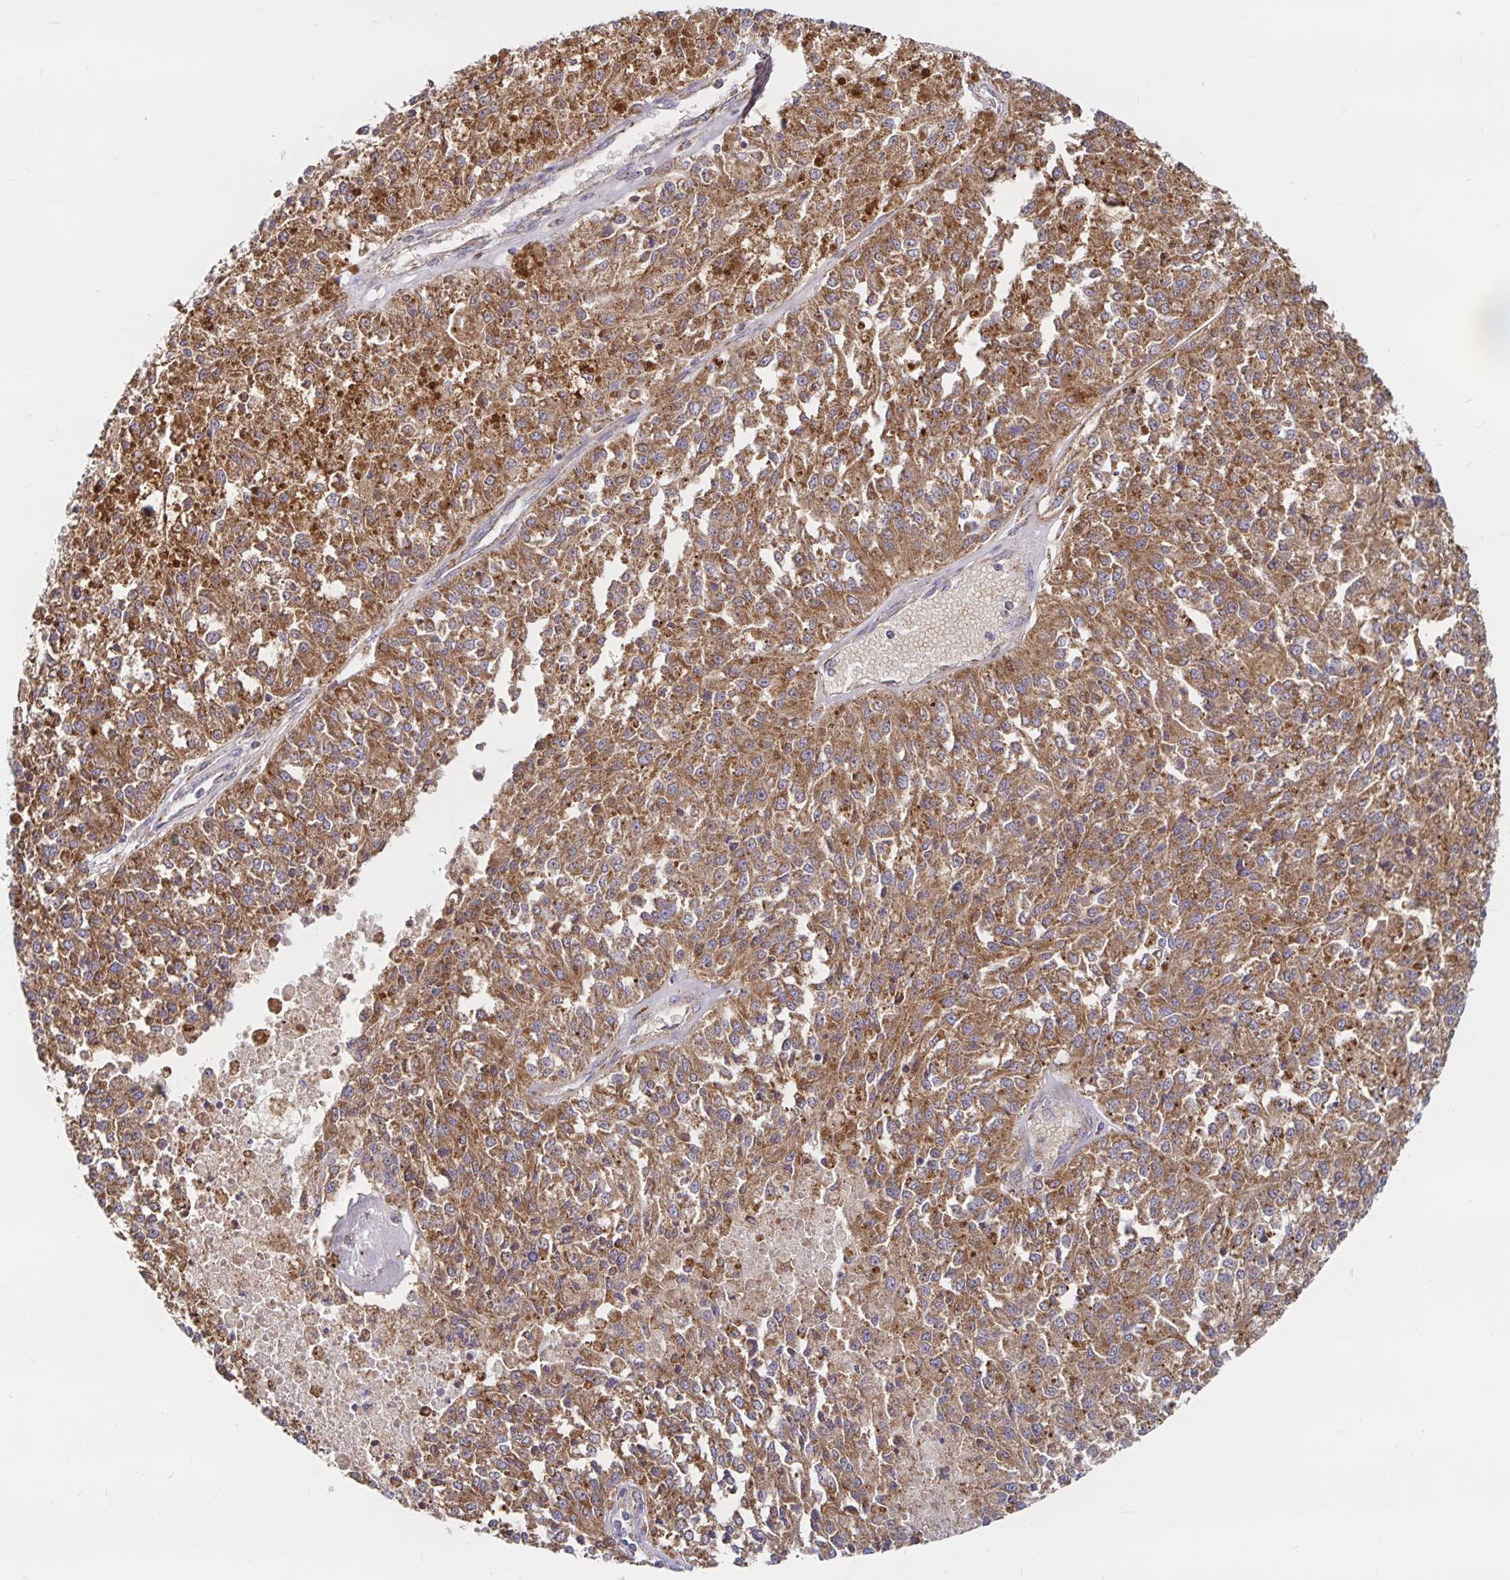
{"staining": {"intensity": "moderate", "quantity": ">75%", "location": "cytoplasmic/membranous"}, "tissue": "melanoma", "cell_type": "Tumor cells", "image_type": "cancer", "snomed": [{"axis": "morphology", "description": "Malignant melanoma, Metastatic site"}, {"axis": "topography", "description": "Lymph node"}], "caption": "Melanoma stained with DAB immunohistochemistry shows medium levels of moderate cytoplasmic/membranous positivity in about >75% of tumor cells.", "gene": "PRDX3", "patient": {"sex": "female", "age": 64}}